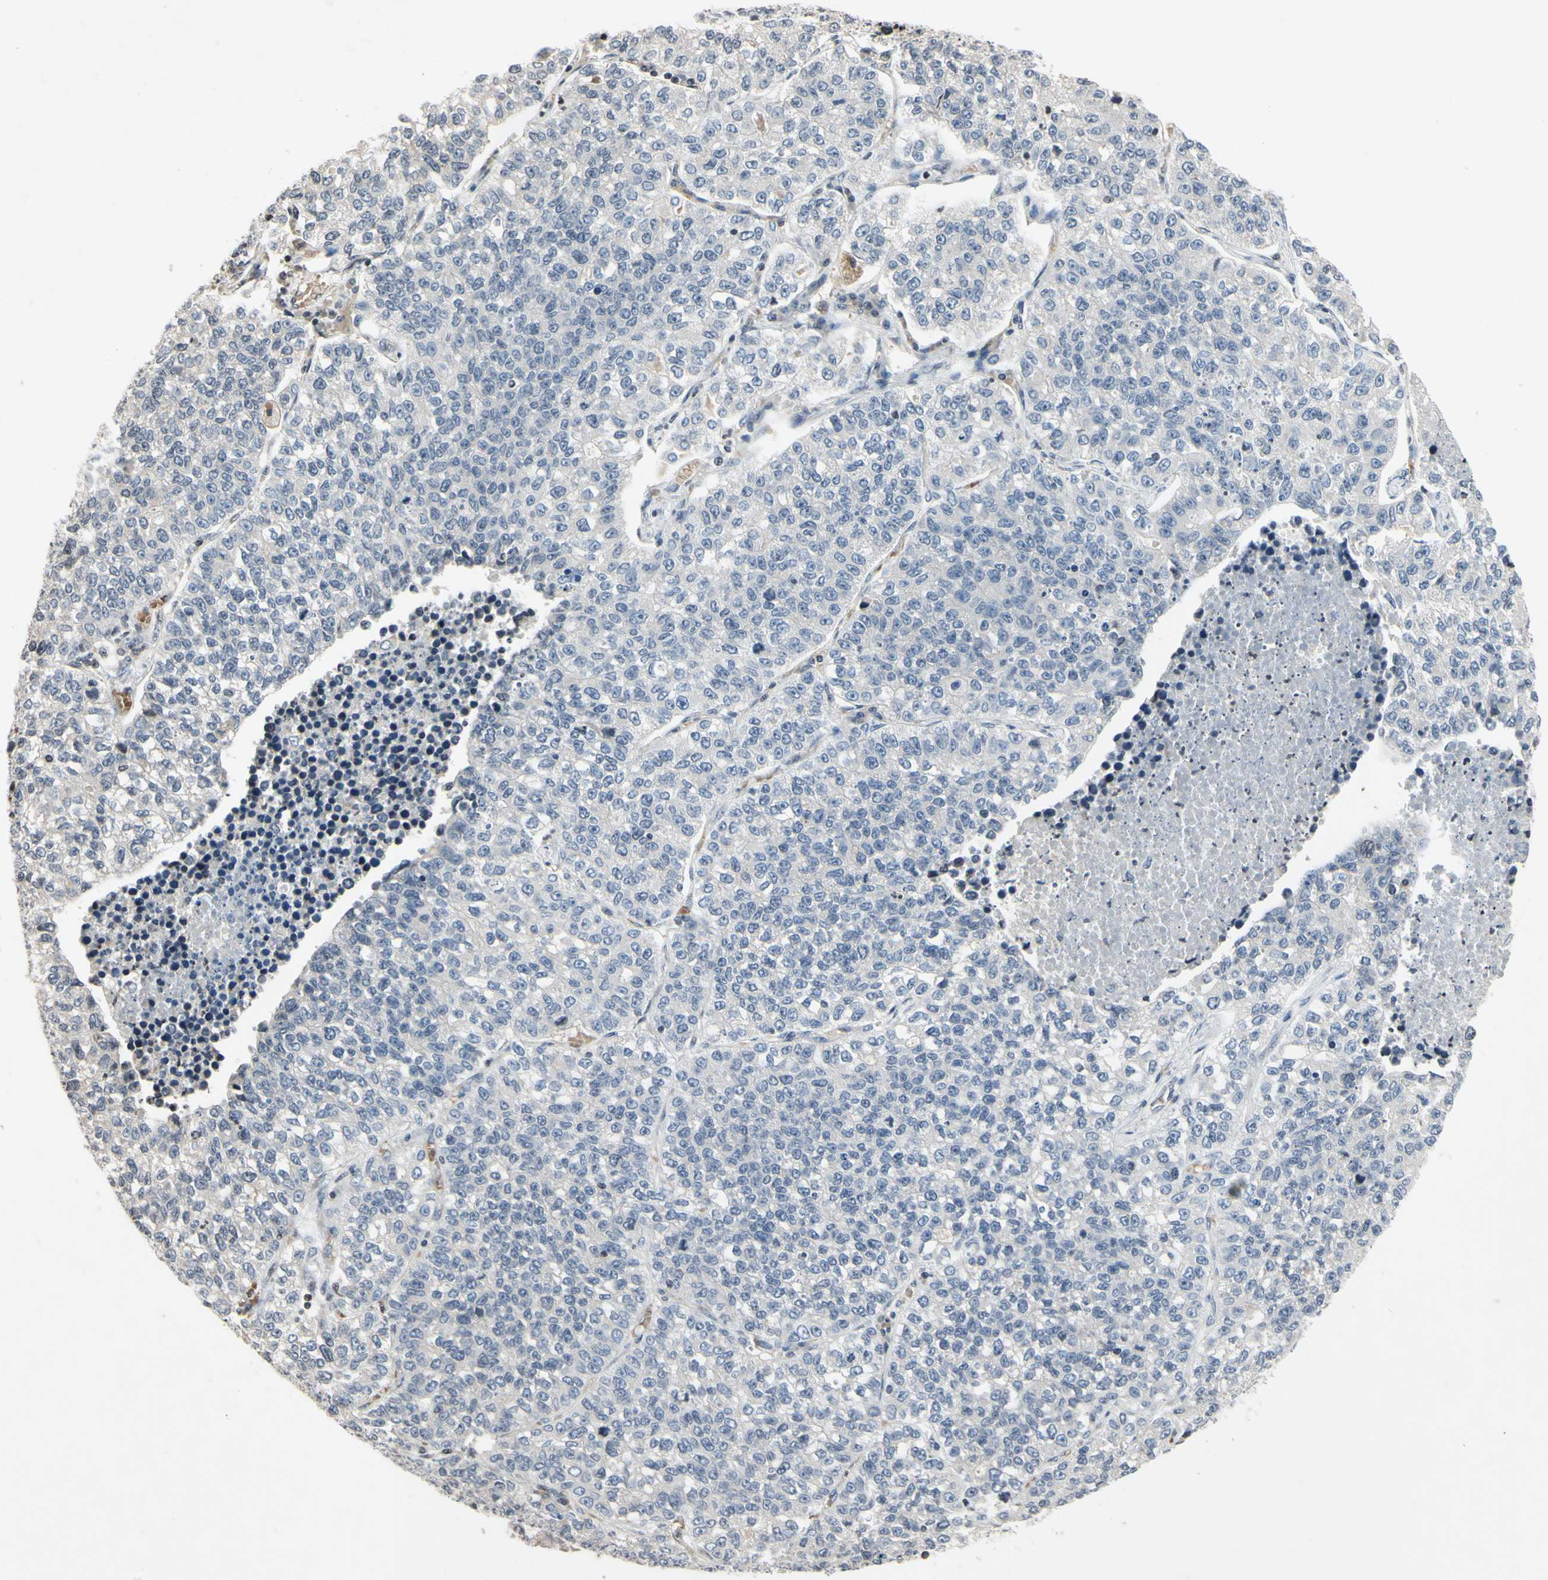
{"staining": {"intensity": "negative", "quantity": "none", "location": "none"}, "tissue": "lung cancer", "cell_type": "Tumor cells", "image_type": "cancer", "snomed": [{"axis": "morphology", "description": "Adenocarcinoma, NOS"}, {"axis": "topography", "description": "Lung"}], "caption": "High power microscopy micrograph of an immunohistochemistry photomicrograph of lung adenocarcinoma, revealing no significant staining in tumor cells.", "gene": "ARG1", "patient": {"sex": "male", "age": 49}}